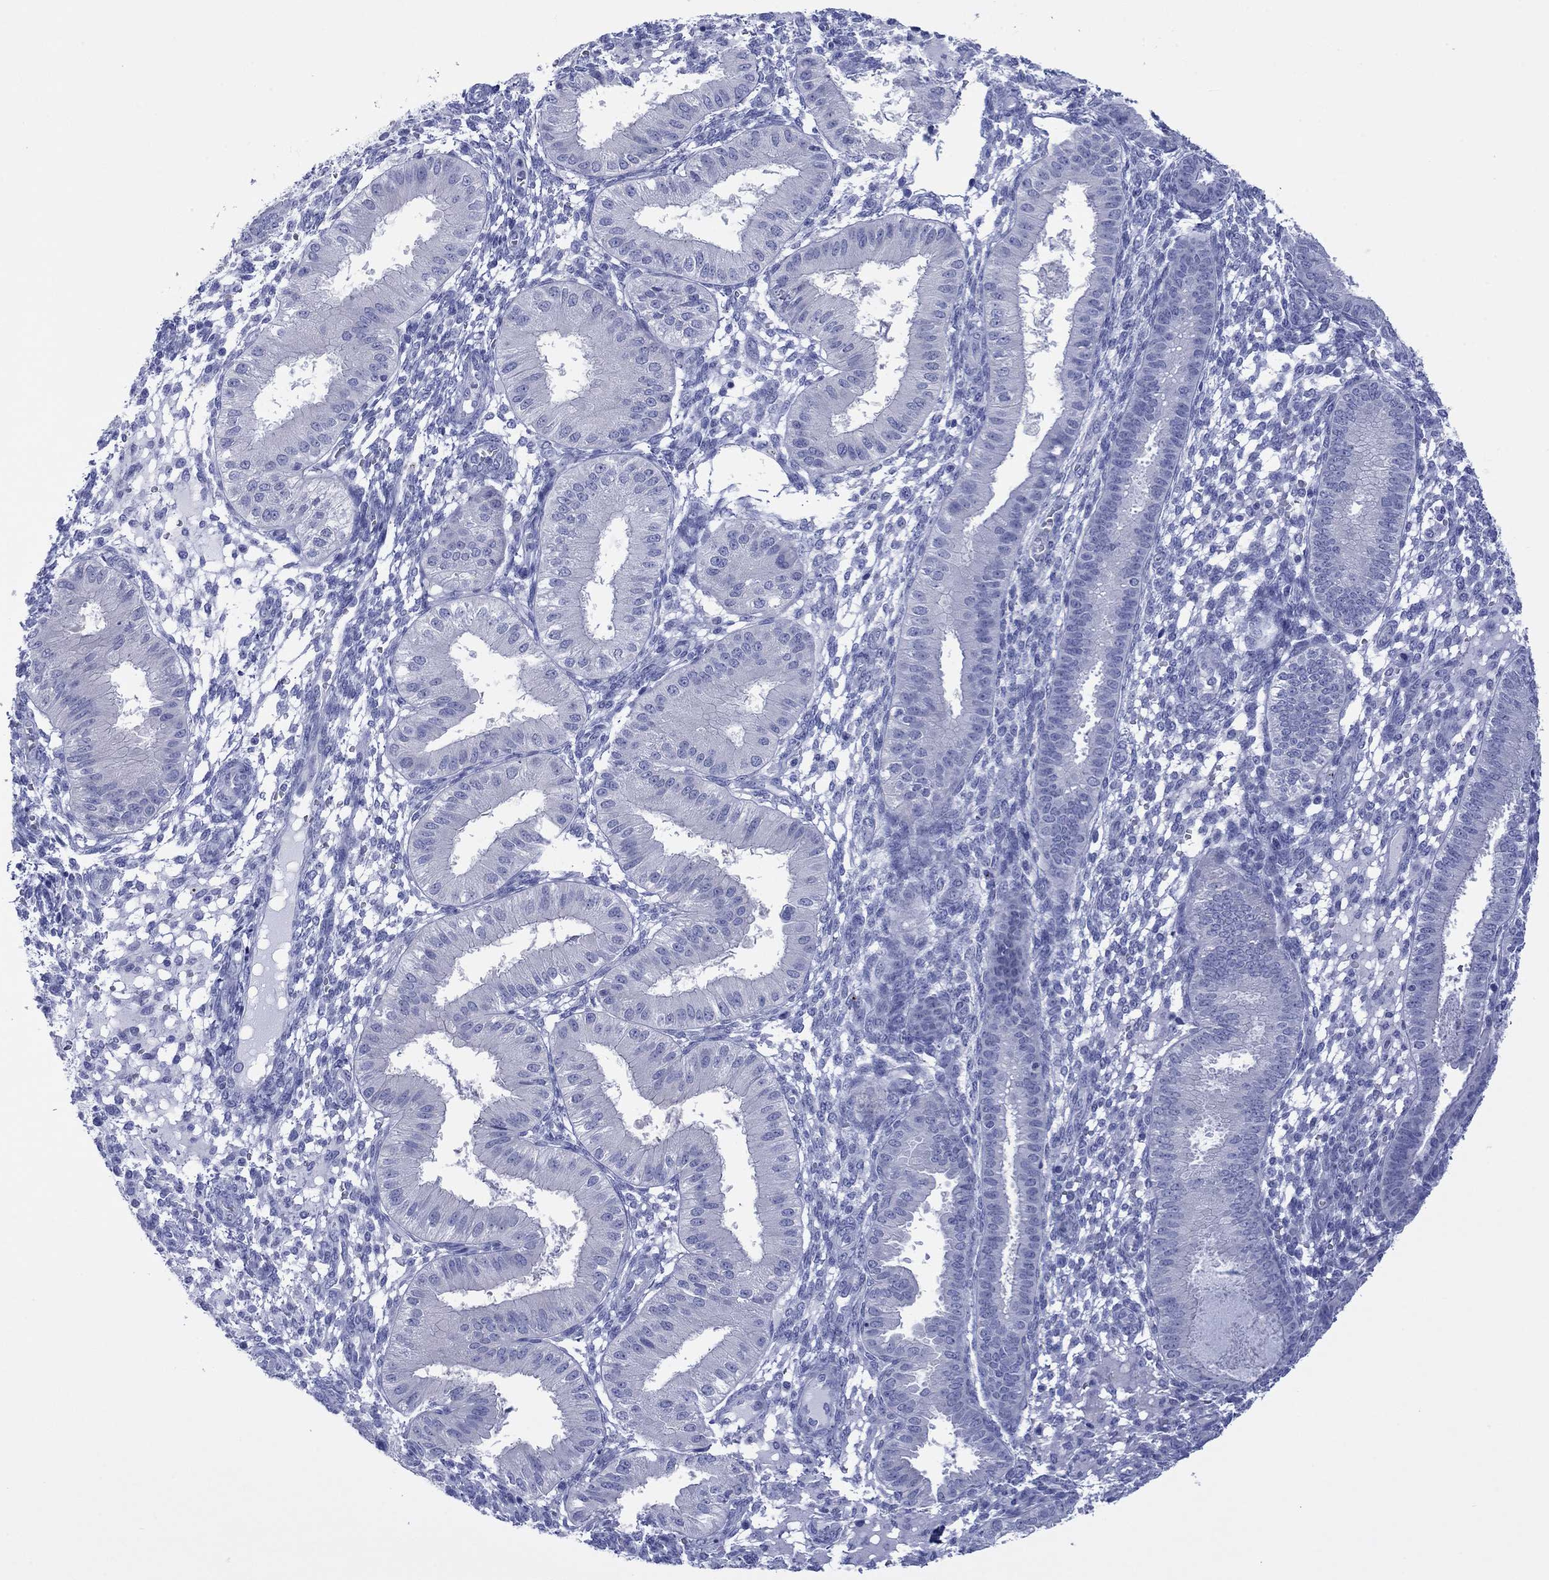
{"staining": {"intensity": "negative", "quantity": "none", "location": "none"}, "tissue": "endometrium", "cell_type": "Cells in endometrial stroma", "image_type": "normal", "snomed": [{"axis": "morphology", "description": "Normal tissue, NOS"}, {"axis": "topography", "description": "Endometrium"}], "caption": "High magnification brightfield microscopy of benign endometrium stained with DAB (brown) and counterstained with hematoxylin (blue): cells in endometrial stroma show no significant positivity.", "gene": "MLANA", "patient": {"sex": "female", "age": 43}}